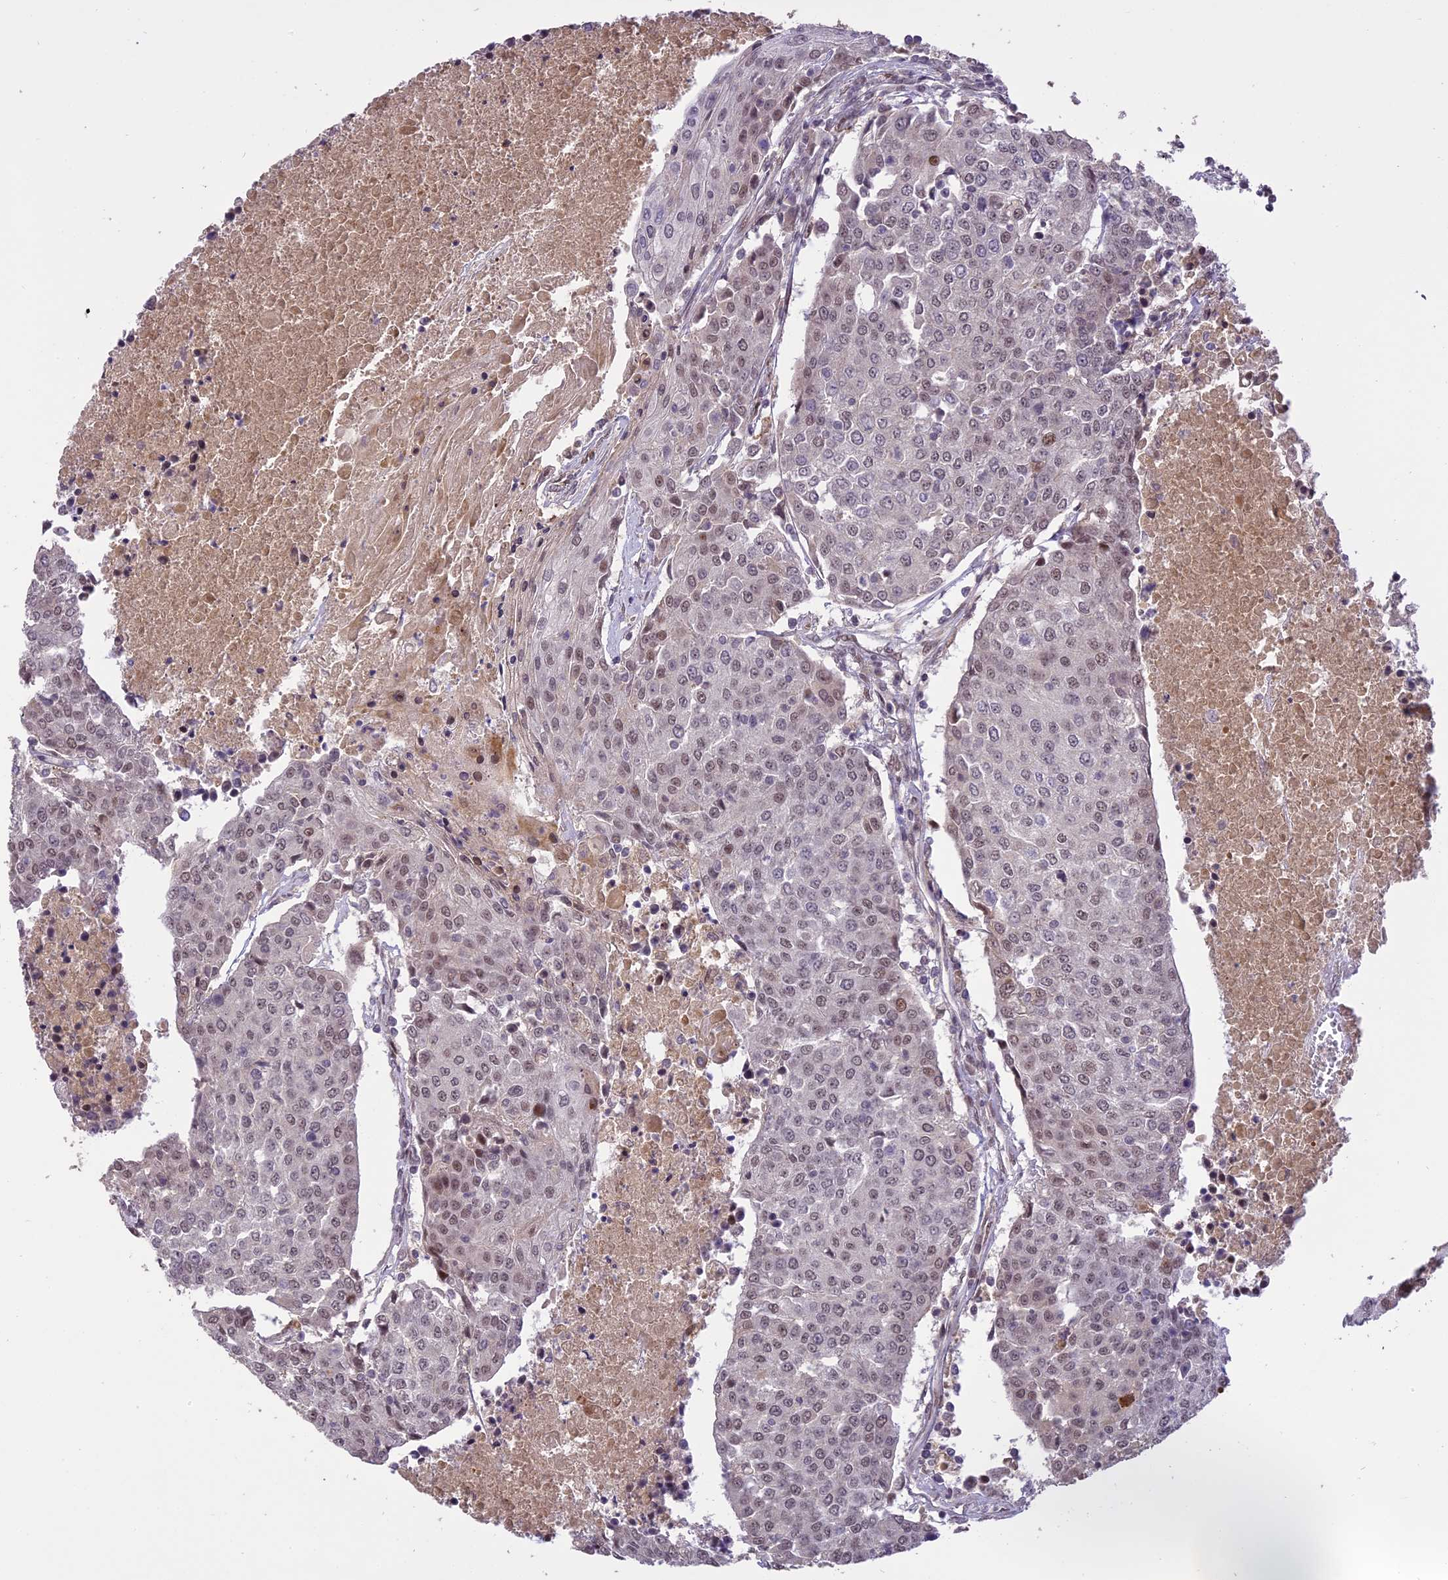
{"staining": {"intensity": "weak", "quantity": "25%-75%", "location": "nuclear"}, "tissue": "urothelial cancer", "cell_type": "Tumor cells", "image_type": "cancer", "snomed": [{"axis": "morphology", "description": "Urothelial carcinoma, High grade"}, {"axis": "topography", "description": "Urinary bladder"}], "caption": "Urothelial cancer stained for a protein (brown) displays weak nuclear positive staining in about 25%-75% of tumor cells.", "gene": "PRELID2", "patient": {"sex": "female", "age": 85}}